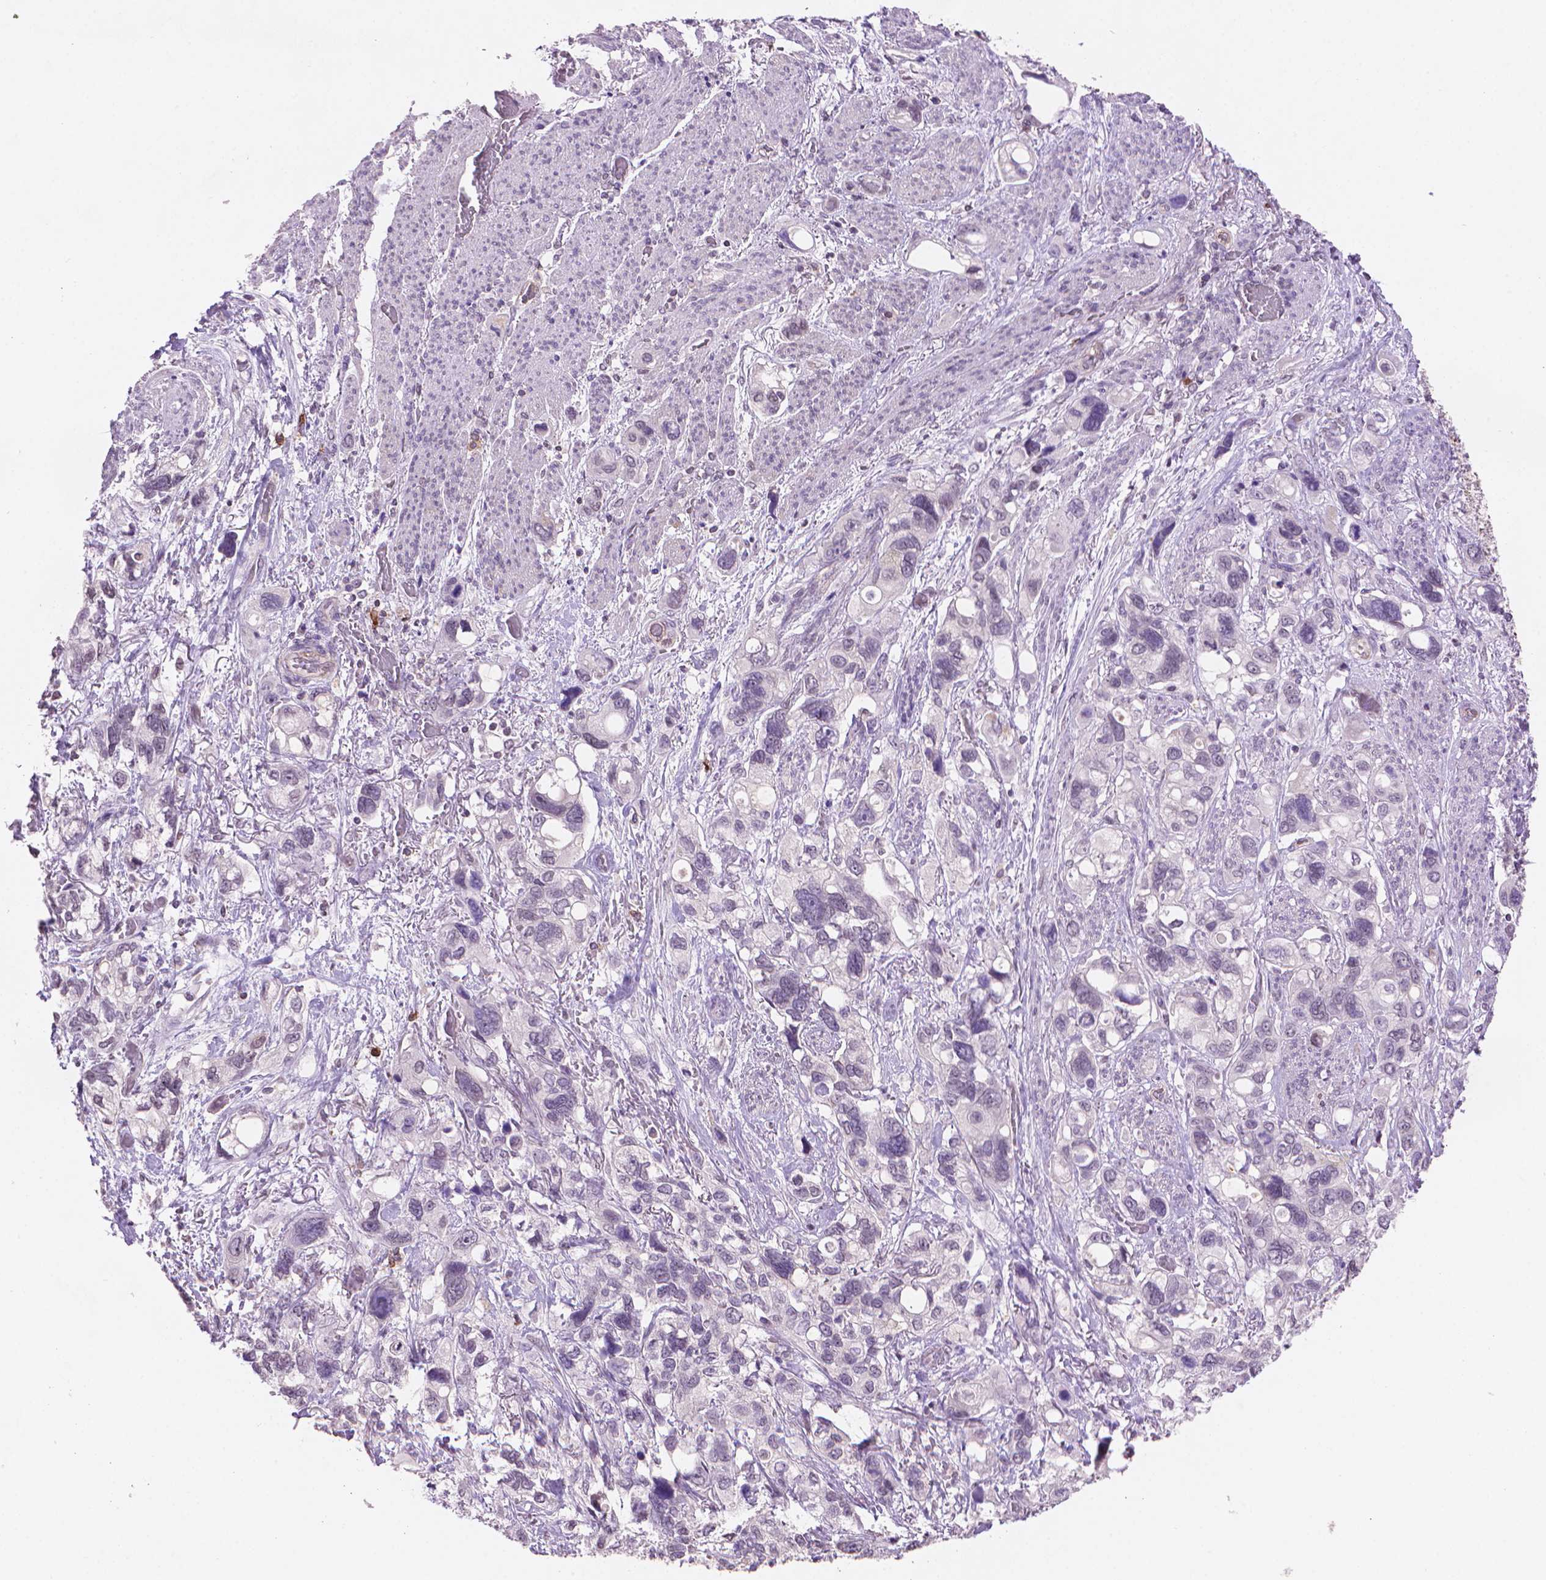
{"staining": {"intensity": "negative", "quantity": "none", "location": "none"}, "tissue": "stomach cancer", "cell_type": "Tumor cells", "image_type": "cancer", "snomed": [{"axis": "morphology", "description": "Adenocarcinoma, NOS"}, {"axis": "topography", "description": "Stomach, upper"}], "caption": "Micrograph shows no significant protein positivity in tumor cells of adenocarcinoma (stomach).", "gene": "TMEM184A", "patient": {"sex": "female", "age": 81}}